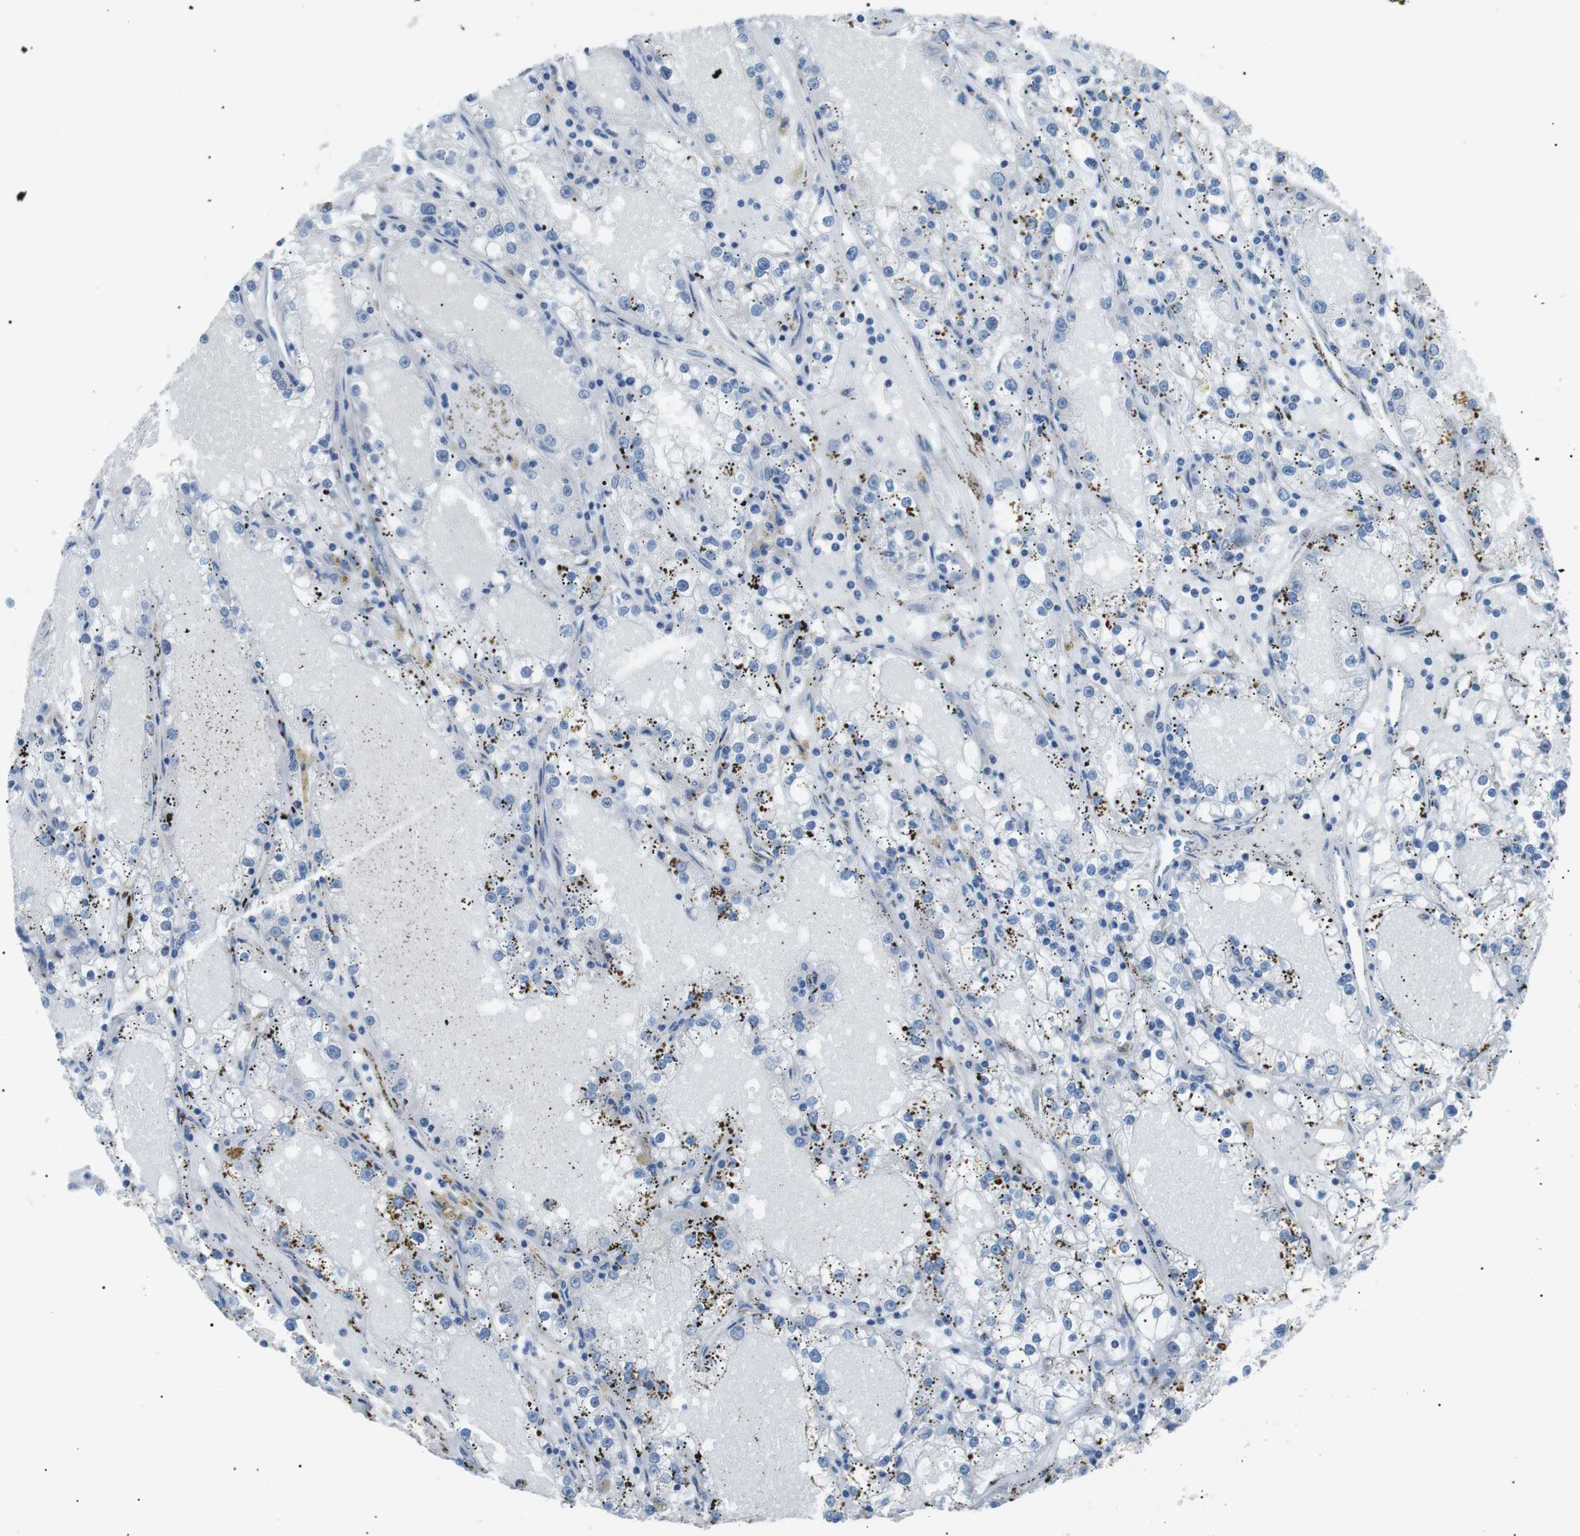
{"staining": {"intensity": "negative", "quantity": "none", "location": "none"}, "tissue": "renal cancer", "cell_type": "Tumor cells", "image_type": "cancer", "snomed": [{"axis": "morphology", "description": "Adenocarcinoma, NOS"}, {"axis": "topography", "description": "Kidney"}], "caption": "The immunohistochemistry micrograph has no significant positivity in tumor cells of renal cancer tissue.", "gene": "MTARC2", "patient": {"sex": "male", "age": 56}}